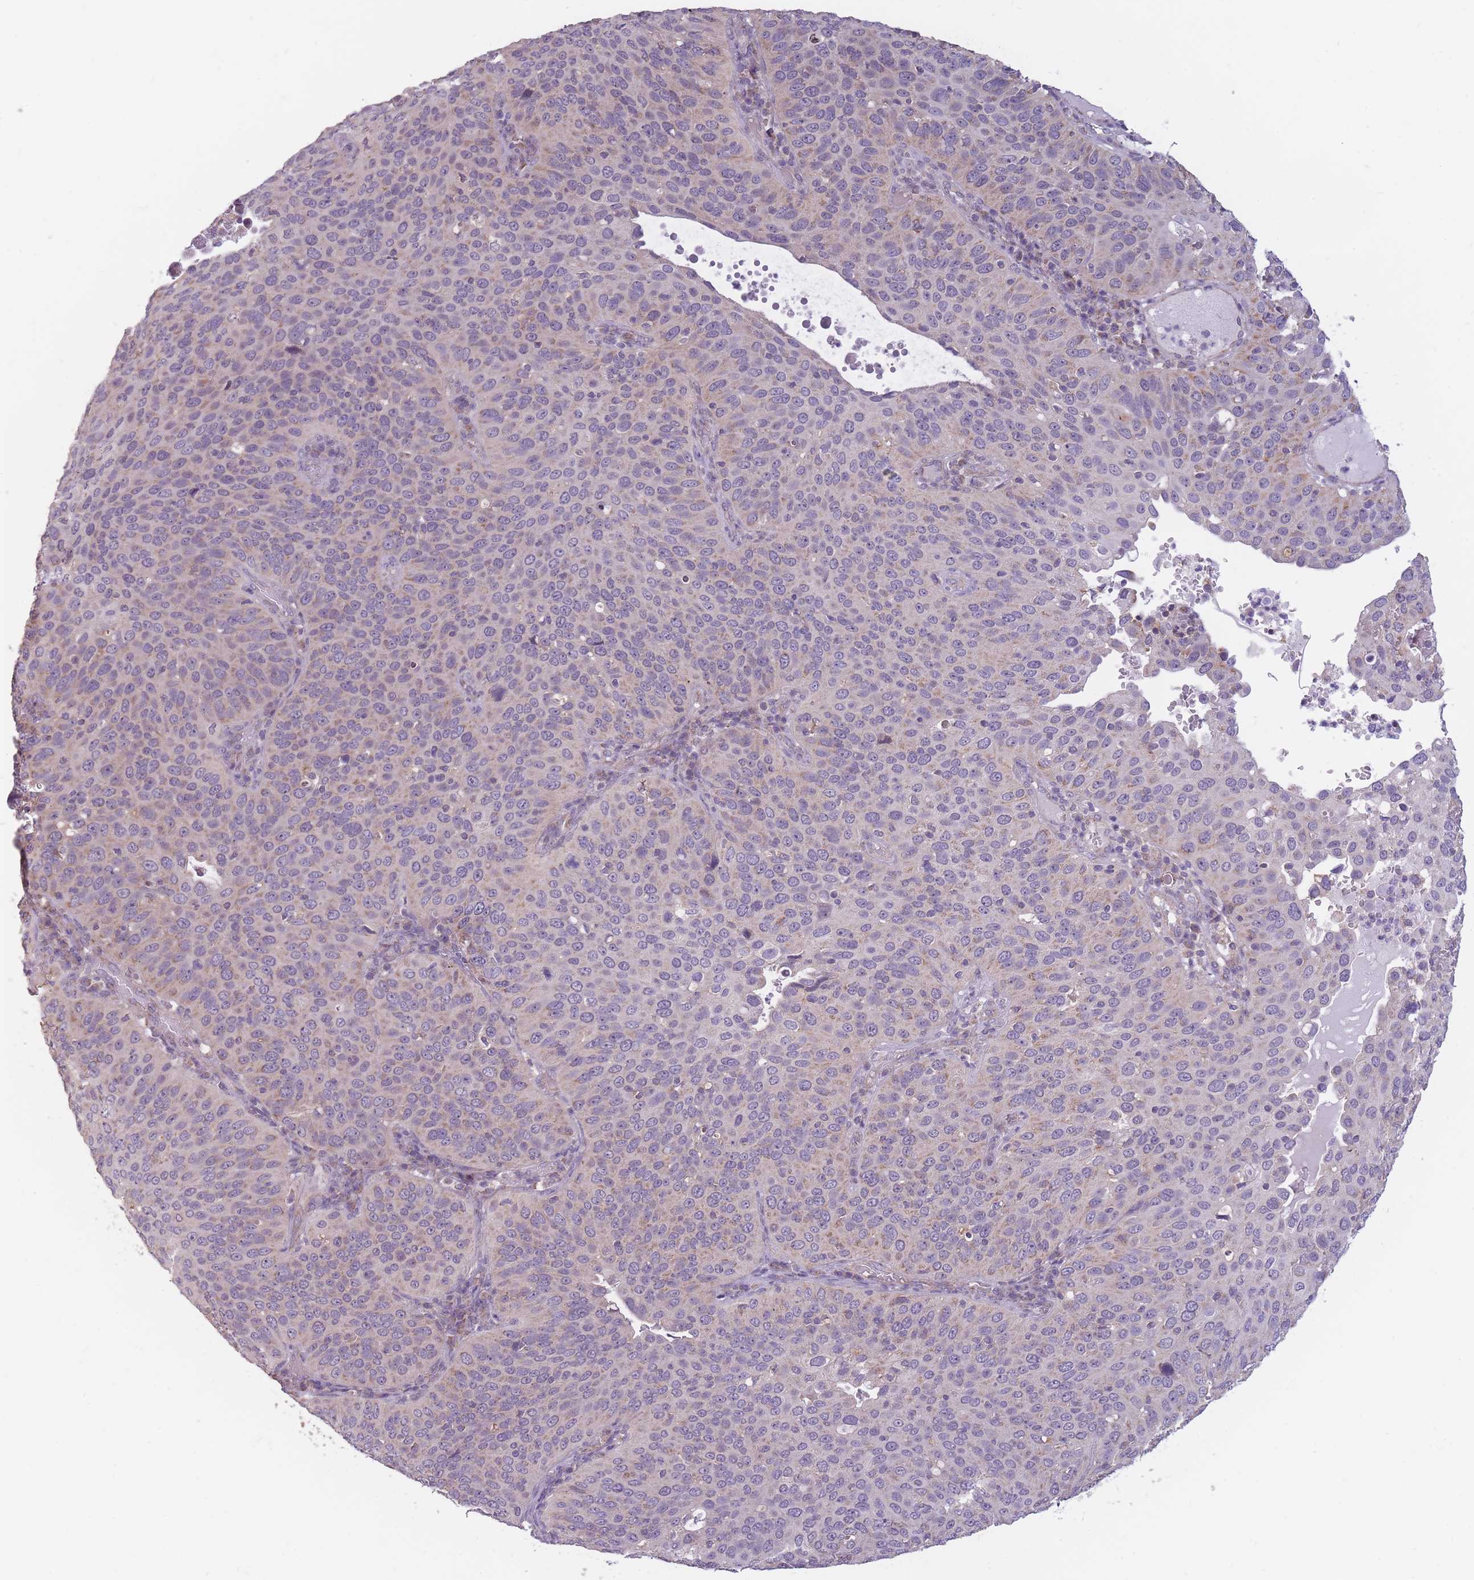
{"staining": {"intensity": "weak", "quantity": "25%-75%", "location": "cytoplasmic/membranous"}, "tissue": "cervical cancer", "cell_type": "Tumor cells", "image_type": "cancer", "snomed": [{"axis": "morphology", "description": "Squamous cell carcinoma, NOS"}, {"axis": "topography", "description": "Cervix"}], "caption": "IHC staining of cervical cancer (squamous cell carcinoma), which demonstrates low levels of weak cytoplasmic/membranous positivity in approximately 25%-75% of tumor cells indicating weak cytoplasmic/membranous protein staining. The staining was performed using DAB (3,3'-diaminobenzidine) (brown) for protein detection and nuclei were counterstained in hematoxylin (blue).", "gene": "MRPS18C", "patient": {"sex": "female", "age": 36}}